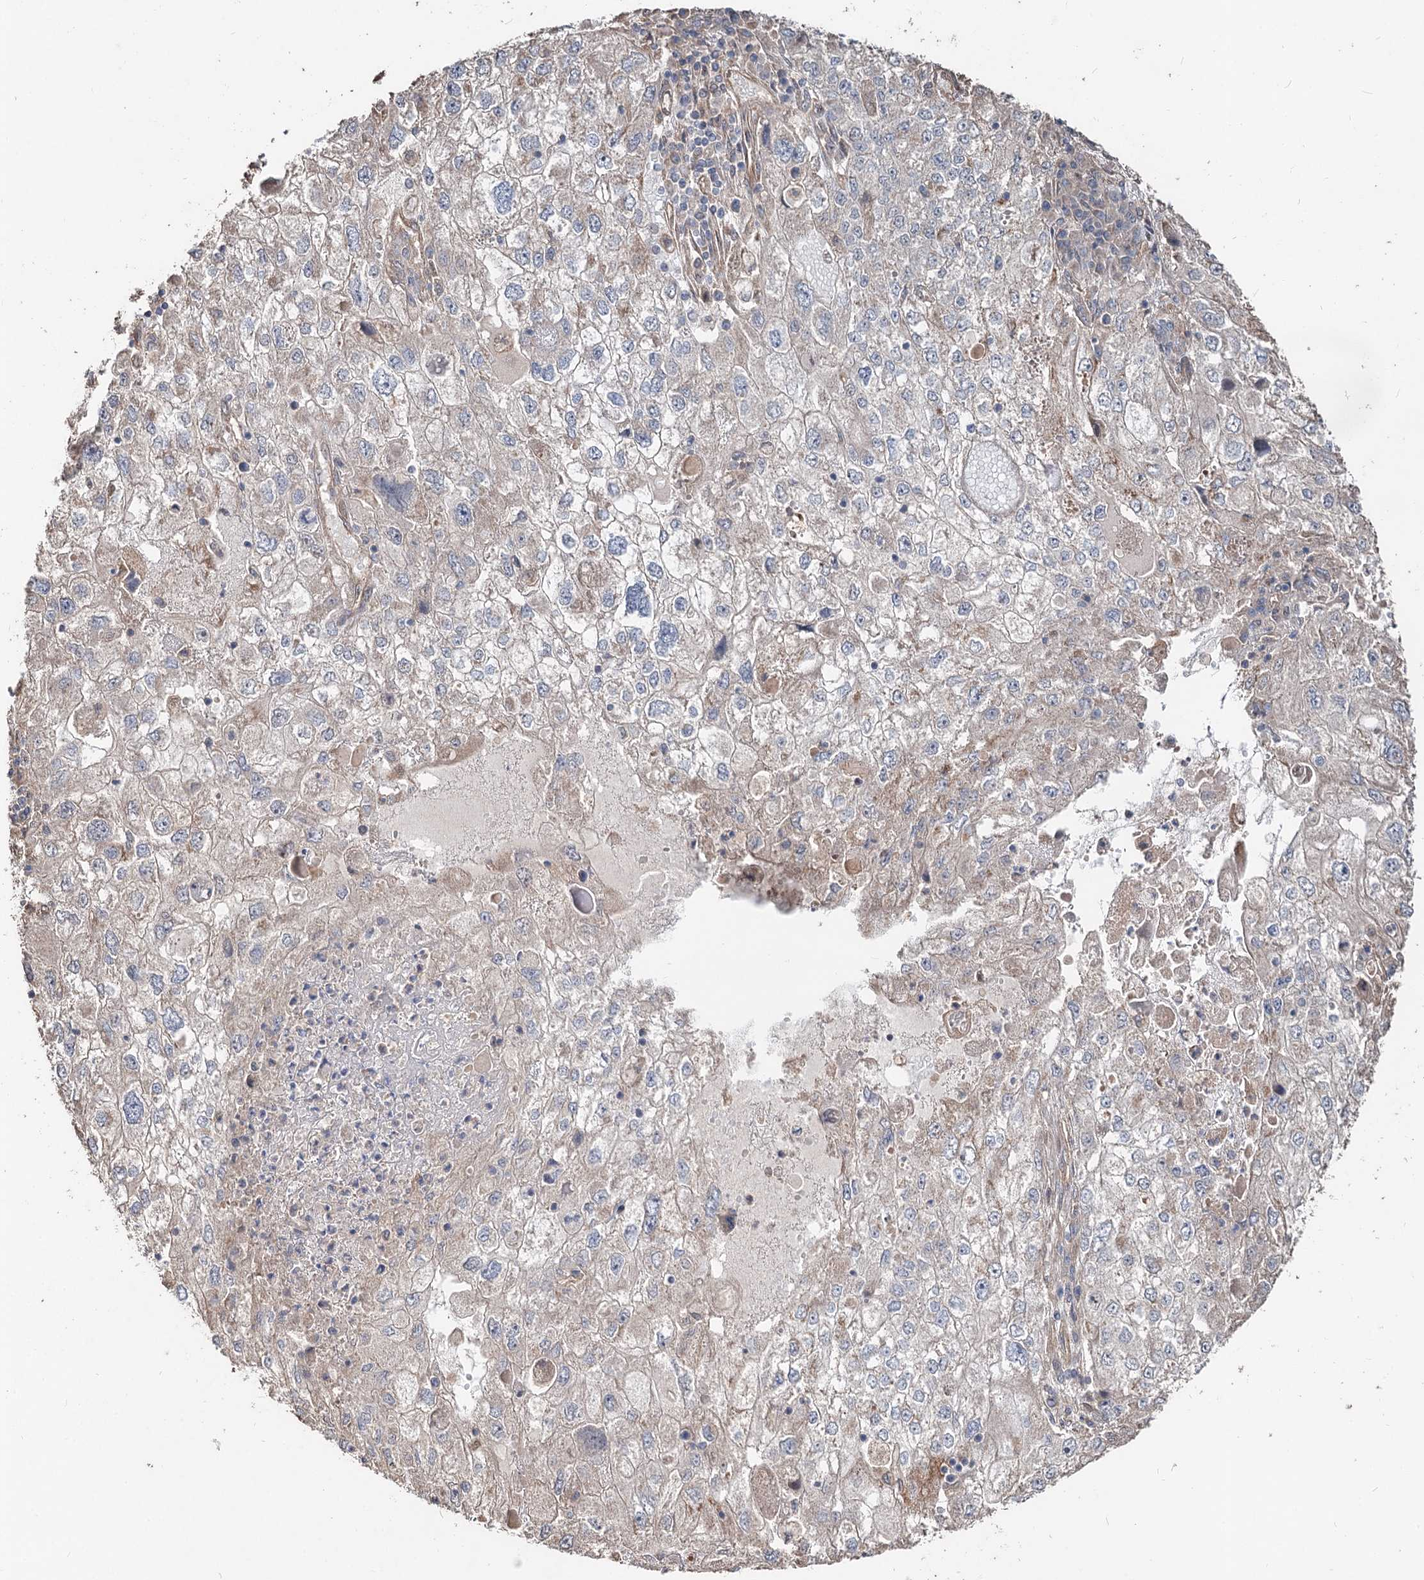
{"staining": {"intensity": "negative", "quantity": "none", "location": "none"}, "tissue": "endometrial cancer", "cell_type": "Tumor cells", "image_type": "cancer", "snomed": [{"axis": "morphology", "description": "Adenocarcinoma, NOS"}, {"axis": "topography", "description": "Endometrium"}], "caption": "Endometrial cancer was stained to show a protein in brown. There is no significant staining in tumor cells.", "gene": "SPART", "patient": {"sex": "female", "age": 49}}